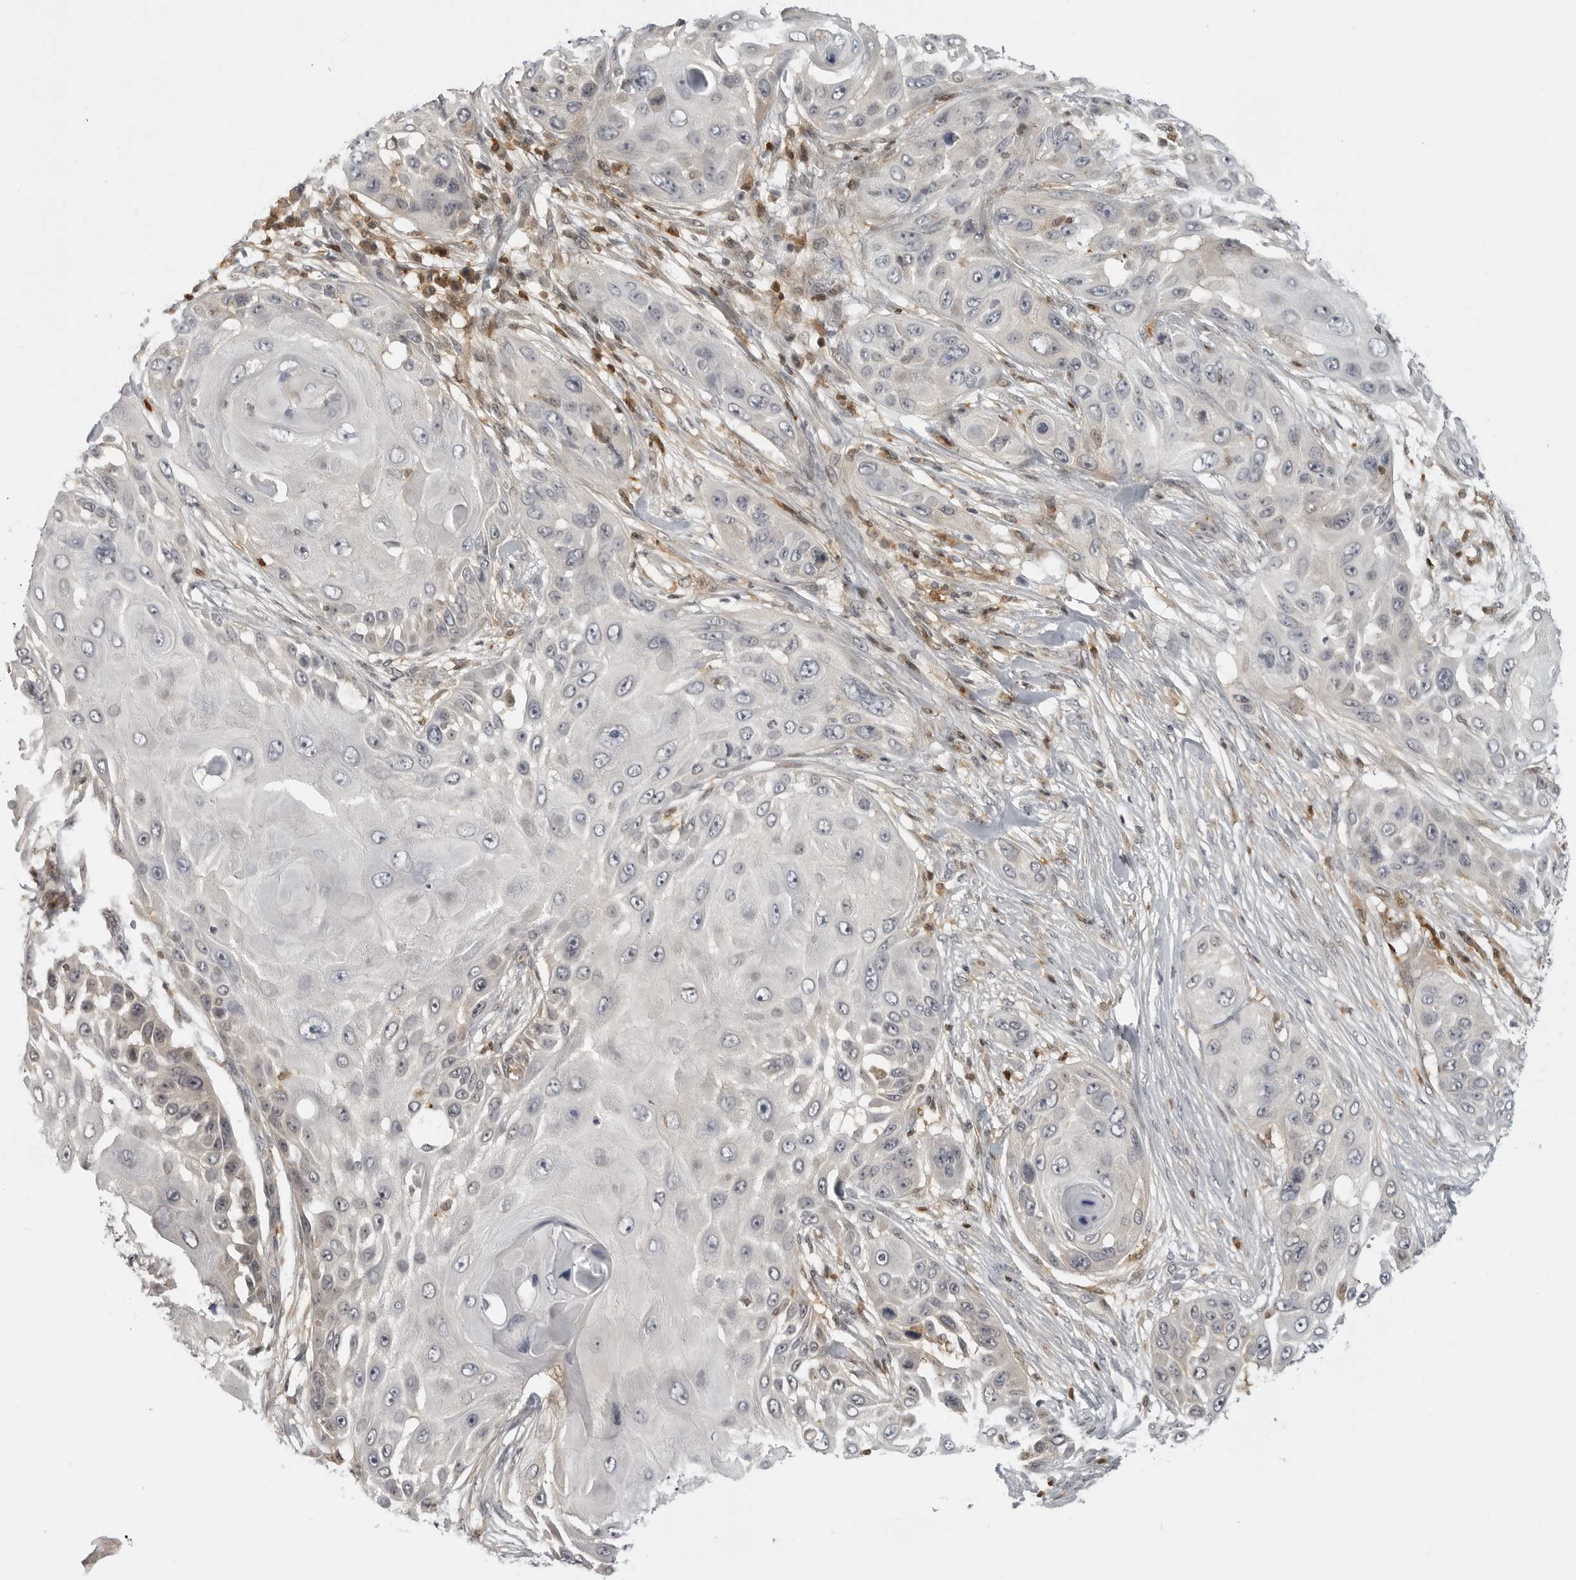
{"staining": {"intensity": "negative", "quantity": "none", "location": "none"}, "tissue": "skin cancer", "cell_type": "Tumor cells", "image_type": "cancer", "snomed": [{"axis": "morphology", "description": "Squamous cell carcinoma, NOS"}, {"axis": "topography", "description": "Skin"}], "caption": "Histopathology image shows no significant protein expression in tumor cells of skin squamous cell carcinoma.", "gene": "CTIF", "patient": {"sex": "female", "age": 44}}